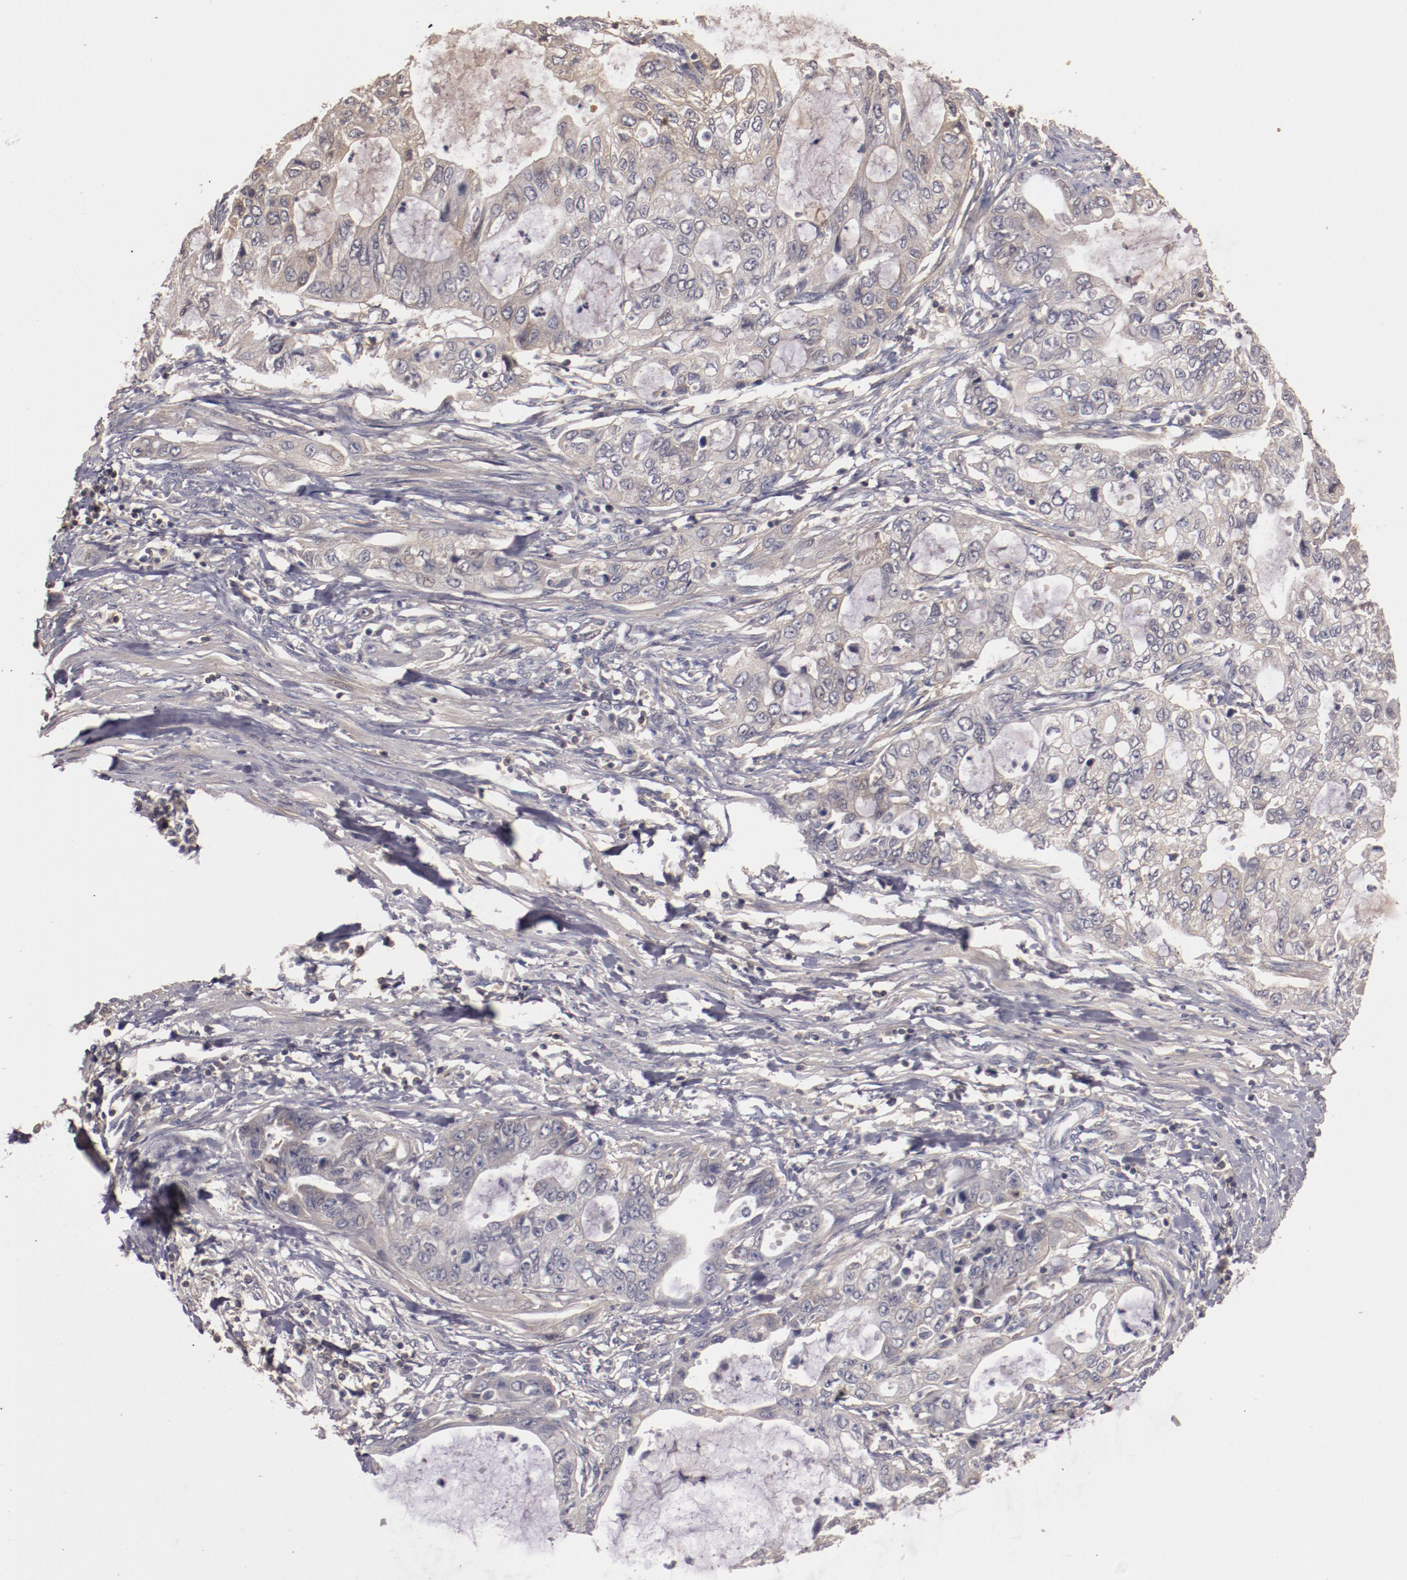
{"staining": {"intensity": "weak", "quantity": "<25%", "location": "cytoplasmic/membranous"}, "tissue": "stomach cancer", "cell_type": "Tumor cells", "image_type": "cancer", "snomed": [{"axis": "morphology", "description": "Adenocarcinoma, NOS"}, {"axis": "topography", "description": "Stomach, upper"}], "caption": "Adenocarcinoma (stomach) was stained to show a protein in brown. There is no significant expression in tumor cells. Brightfield microscopy of IHC stained with DAB (brown) and hematoxylin (blue), captured at high magnification.", "gene": "MBL2", "patient": {"sex": "female", "age": 52}}